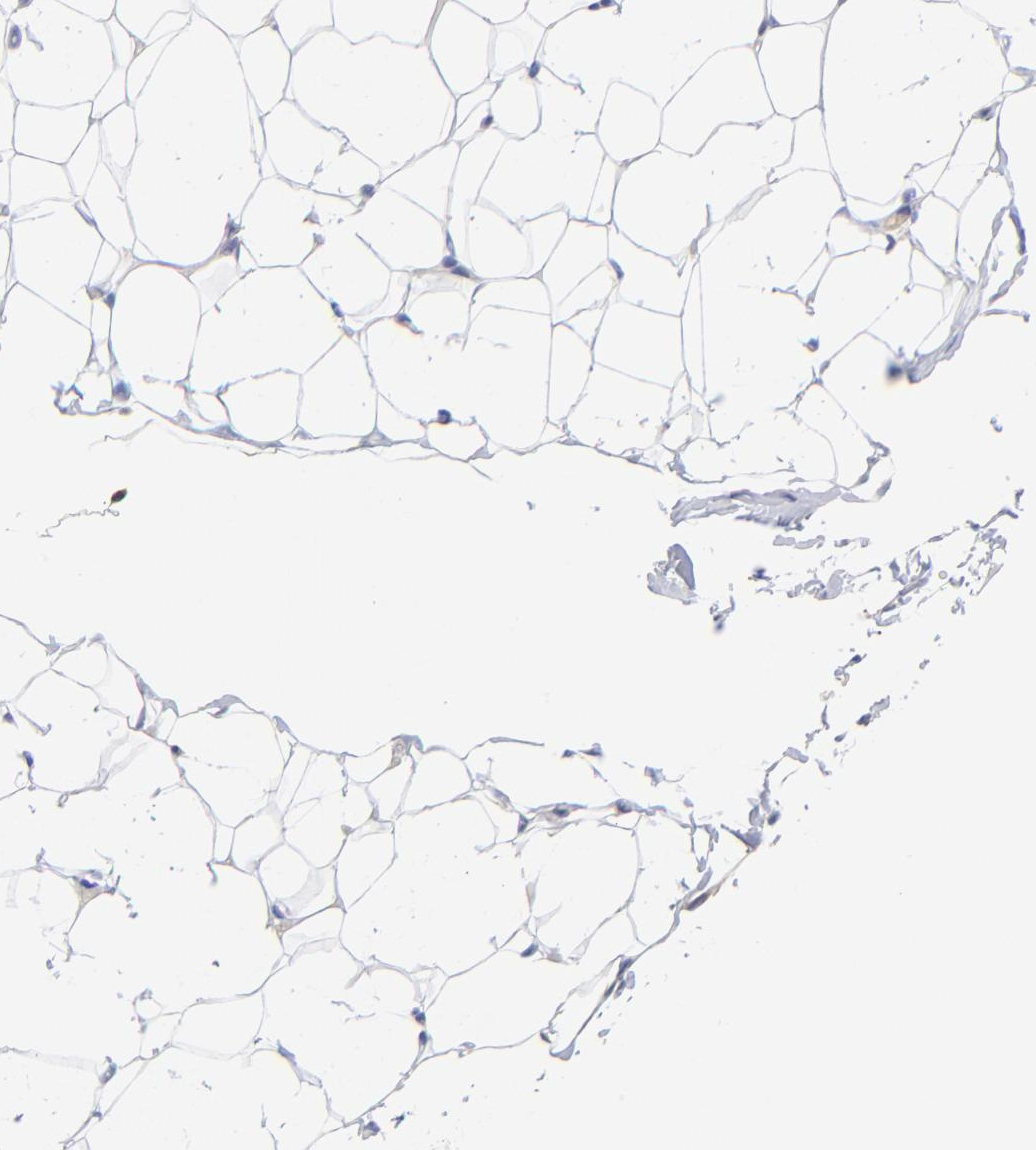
{"staining": {"intensity": "negative", "quantity": "none", "location": "none"}, "tissue": "adipose tissue", "cell_type": "Adipocytes", "image_type": "normal", "snomed": [{"axis": "morphology", "description": "Normal tissue, NOS"}, {"axis": "topography", "description": "Soft tissue"}], "caption": "The IHC histopathology image has no significant positivity in adipocytes of adipose tissue. (IHC, brightfield microscopy, high magnification).", "gene": "DCTPP1", "patient": {"sex": "male", "age": 26}}